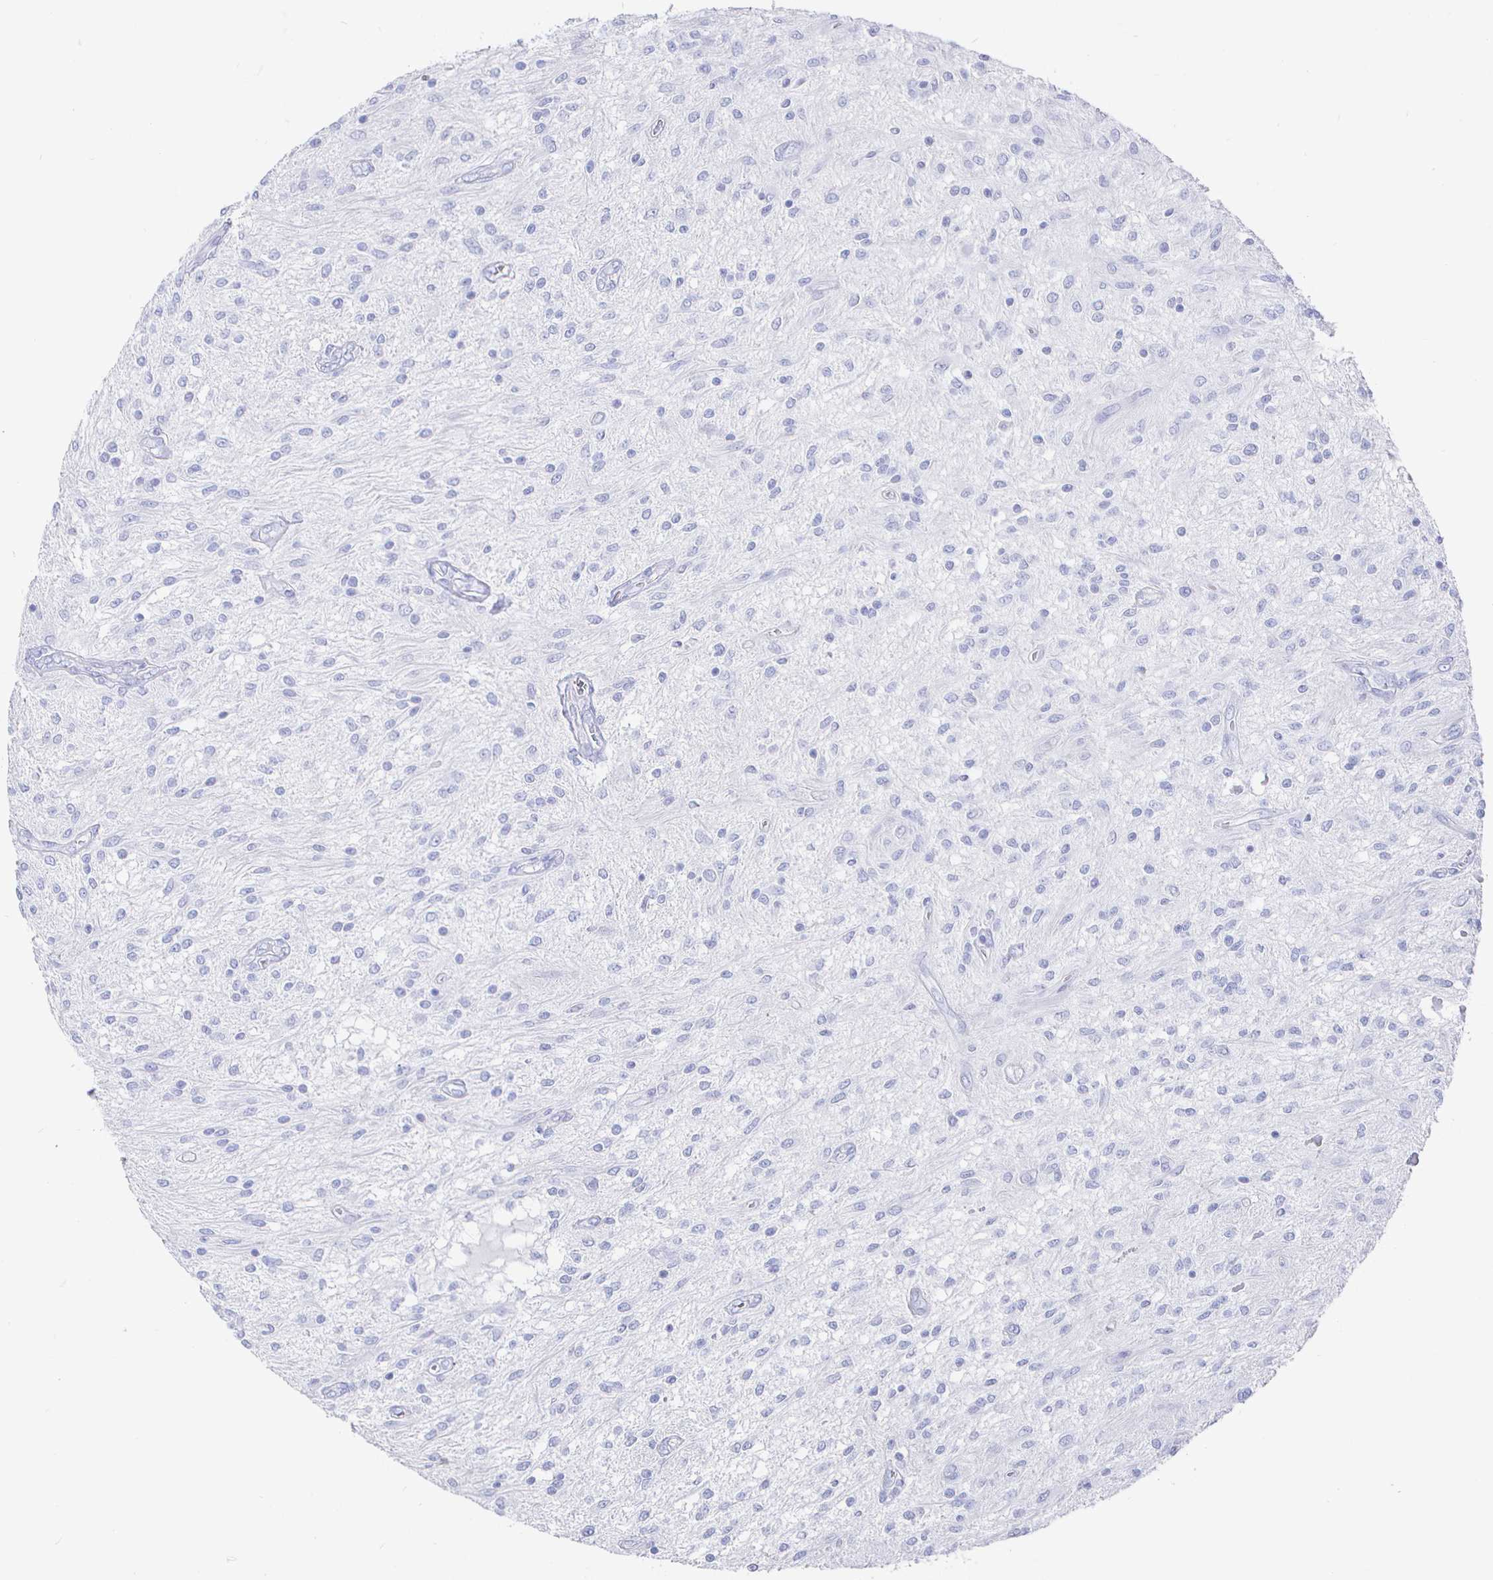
{"staining": {"intensity": "negative", "quantity": "none", "location": "none"}, "tissue": "glioma", "cell_type": "Tumor cells", "image_type": "cancer", "snomed": [{"axis": "morphology", "description": "Glioma, malignant, Low grade"}, {"axis": "topography", "description": "Cerebellum"}], "caption": "Immunohistochemistry (IHC) of malignant low-grade glioma reveals no expression in tumor cells.", "gene": "CLCA1", "patient": {"sex": "female", "age": 14}}